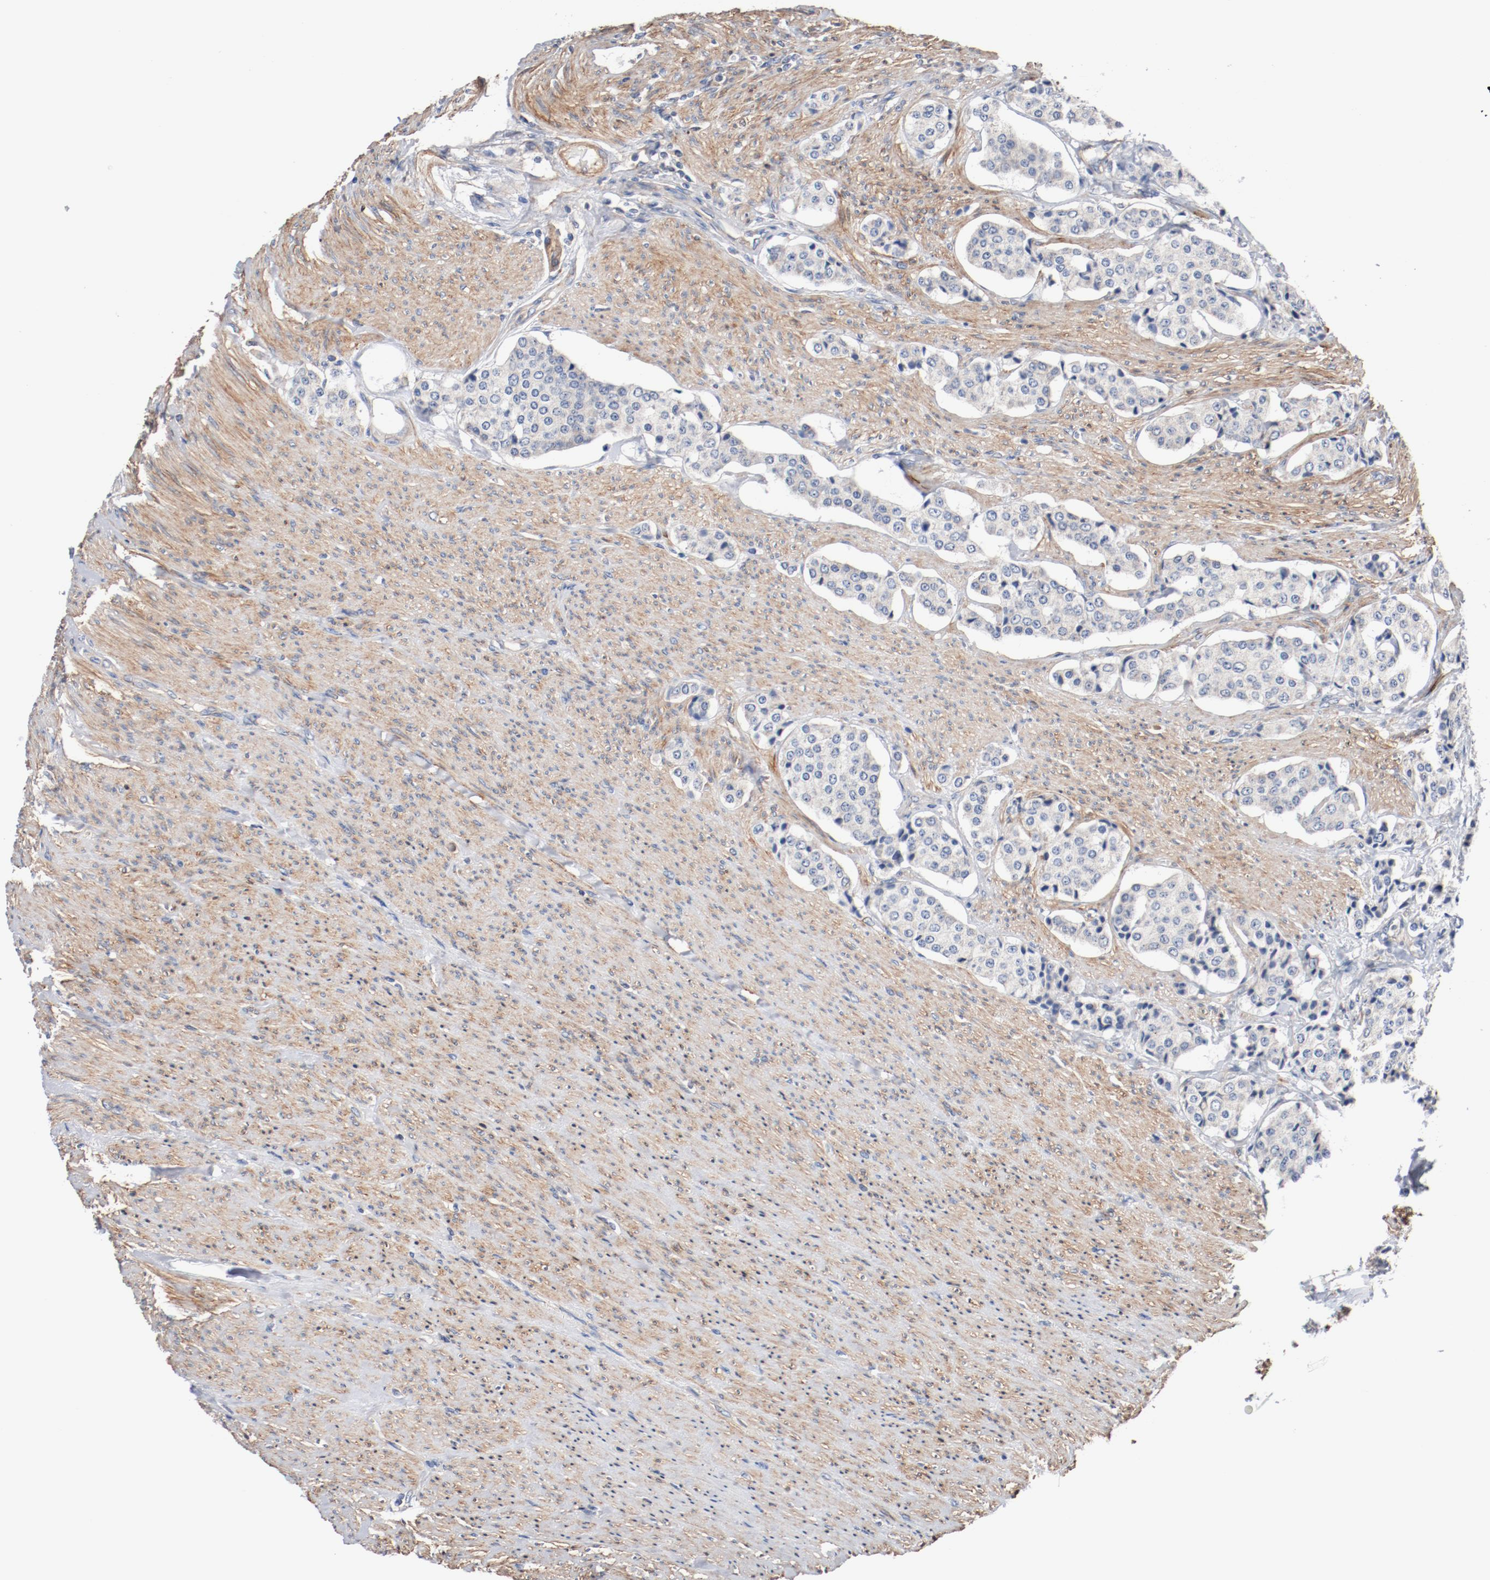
{"staining": {"intensity": "negative", "quantity": "none", "location": "none"}, "tissue": "carcinoid", "cell_type": "Tumor cells", "image_type": "cancer", "snomed": [{"axis": "morphology", "description": "Carcinoid, malignant, NOS"}, {"axis": "topography", "description": "Colon"}], "caption": "Micrograph shows no protein expression in tumor cells of carcinoid tissue.", "gene": "ILK", "patient": {"sex": "female", "age": 61}}